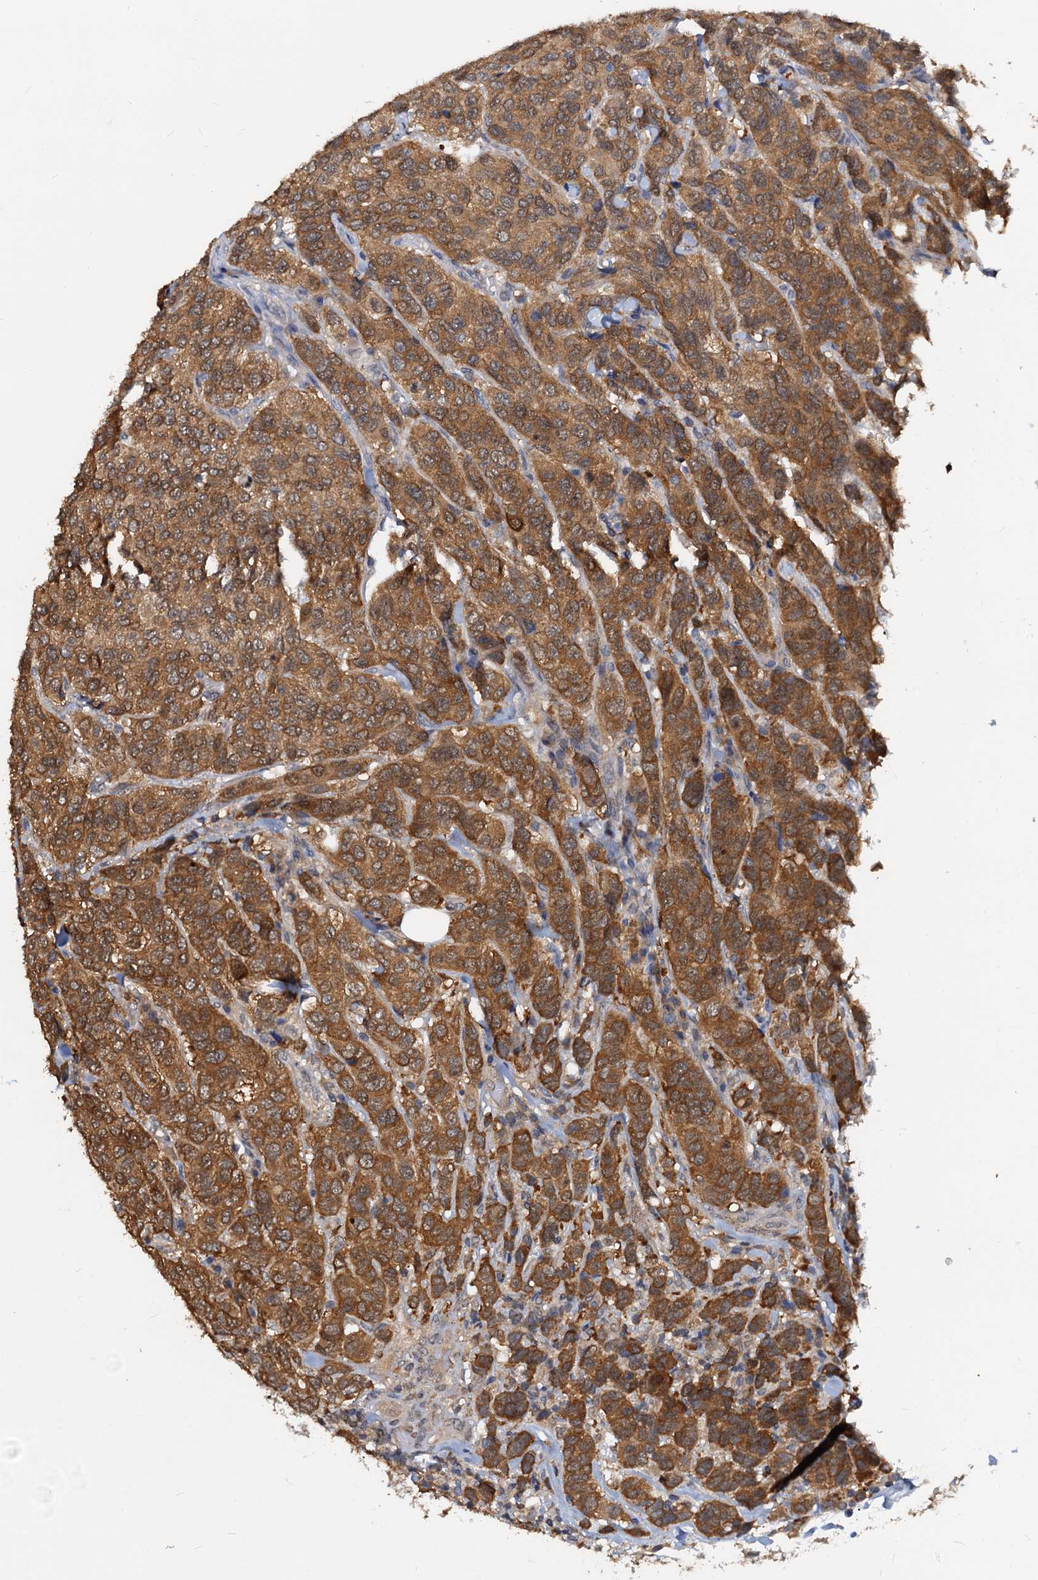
{"staining": {"intensity": "strong", "quantity": ">75%", "location": "cytoplasmic/membranous"}, "tissue": "breast cancer", "cell_type": "Tumor cells", "image_type": "cancer", "snomed": [{"axis": "morphology", "description": "Duct carcinoma"}, {"axis": "topography", "description": "Breast"}], "caption": "Breast invasive ductal carcinoma stained for a protein (brown) exhibits strong cytoplasmic/membranous positive positivity in about >75% of tumor cells.", "gene": "PTGES3", "patient": {"sex": "female", "age": 55}}